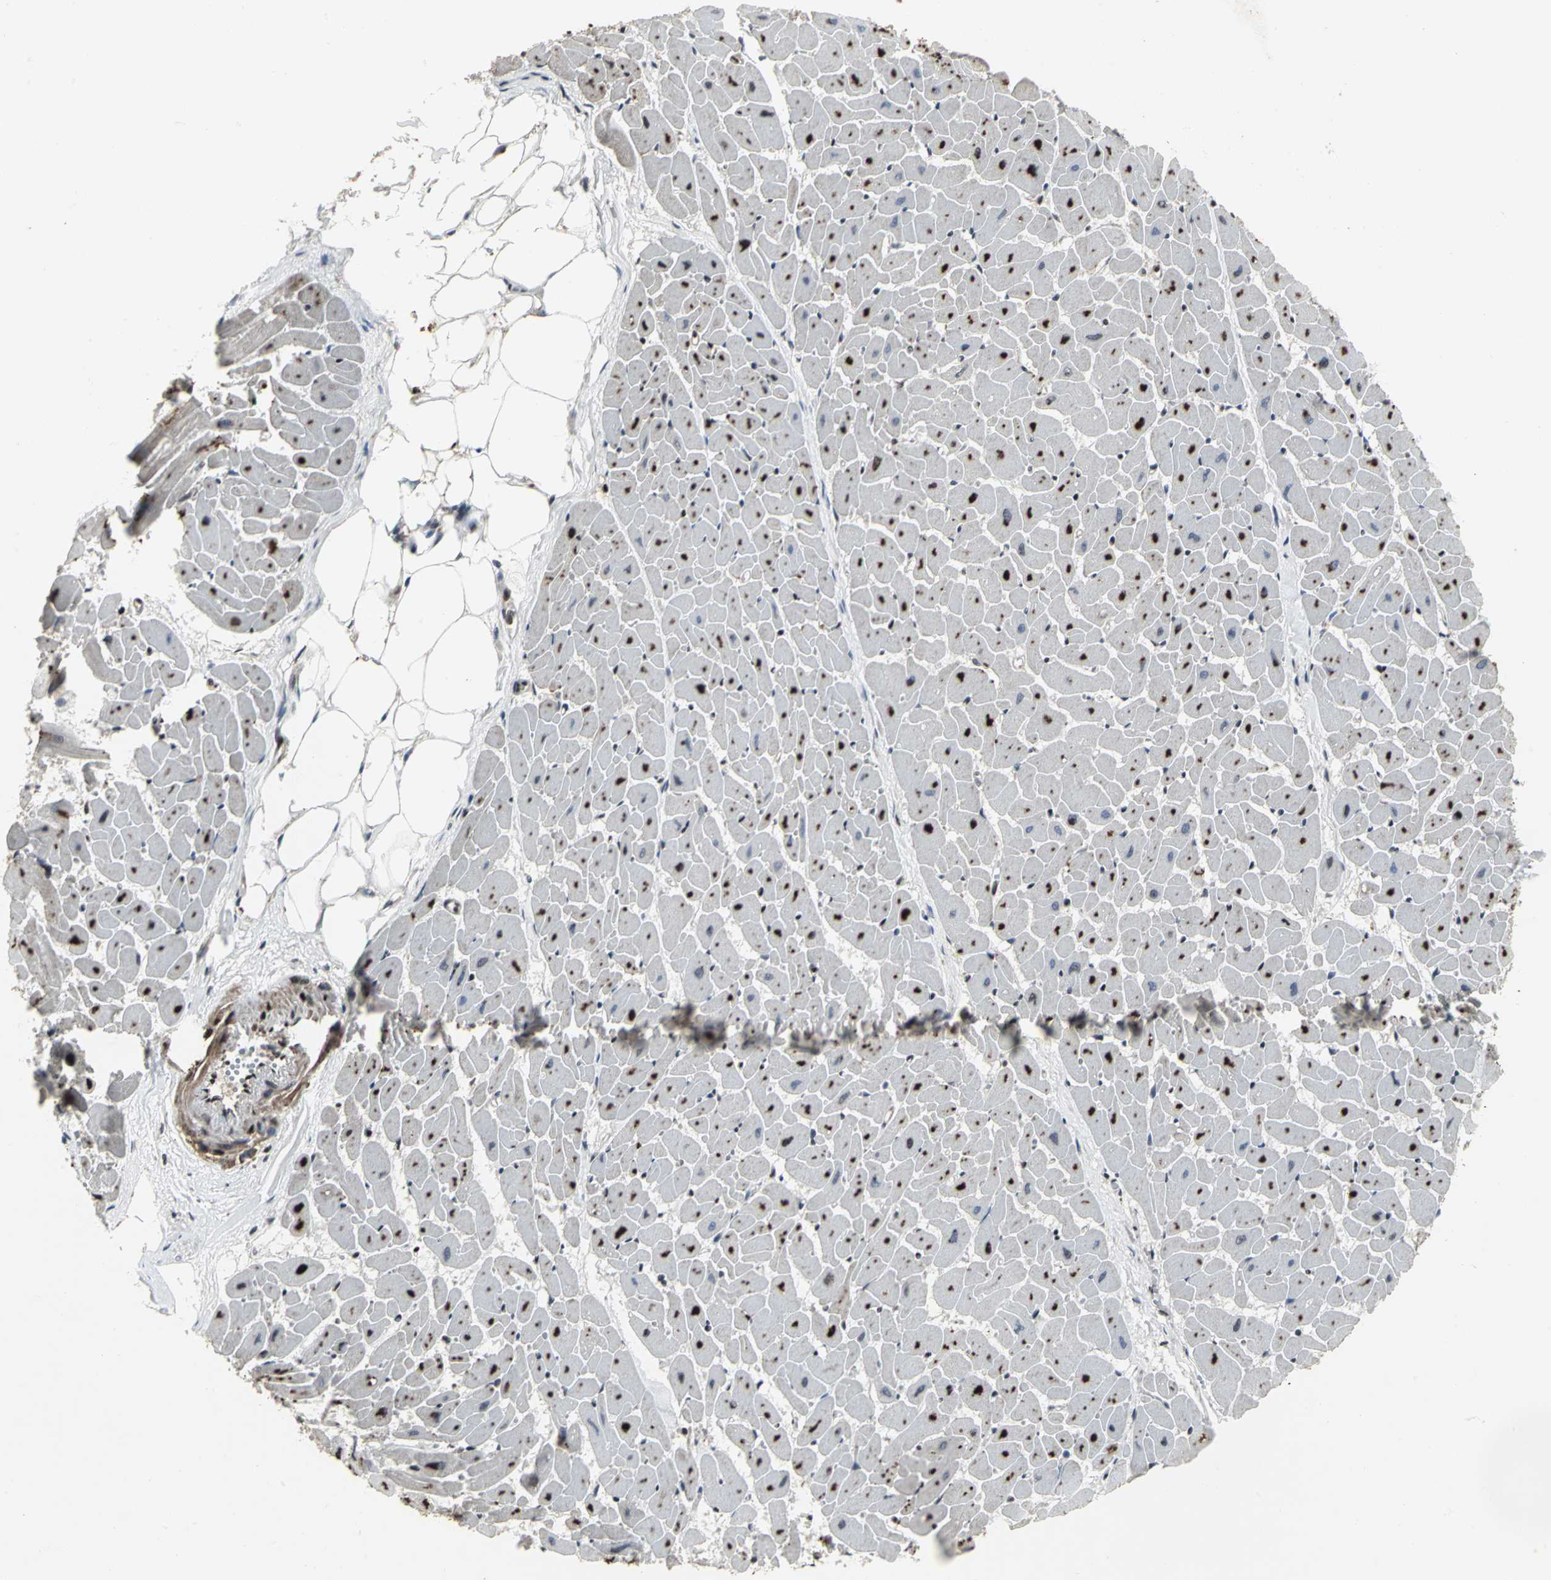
{"staining": {"intensity": "strong", "quantity": ">75%", "location": "cytoplasmic/membranous,nuclear"}, "tissue": "heart muscle", "cell_type": "Cardiomyocytes", "image_type": "normal", "snomed": [{"axis": "morphology", "description": "Normal tissue, NOS"}, {"axis": "topography", "description": "Heart"}], "caption": "This histopathology image shows IHC staining of benign heart muscle, with high strong cytoplasmic/membranous,nuclear staining in approximately >75% of cardiomyocytes.", "gene": "SRF", "patient": {"sex": "female", "age": 19}}